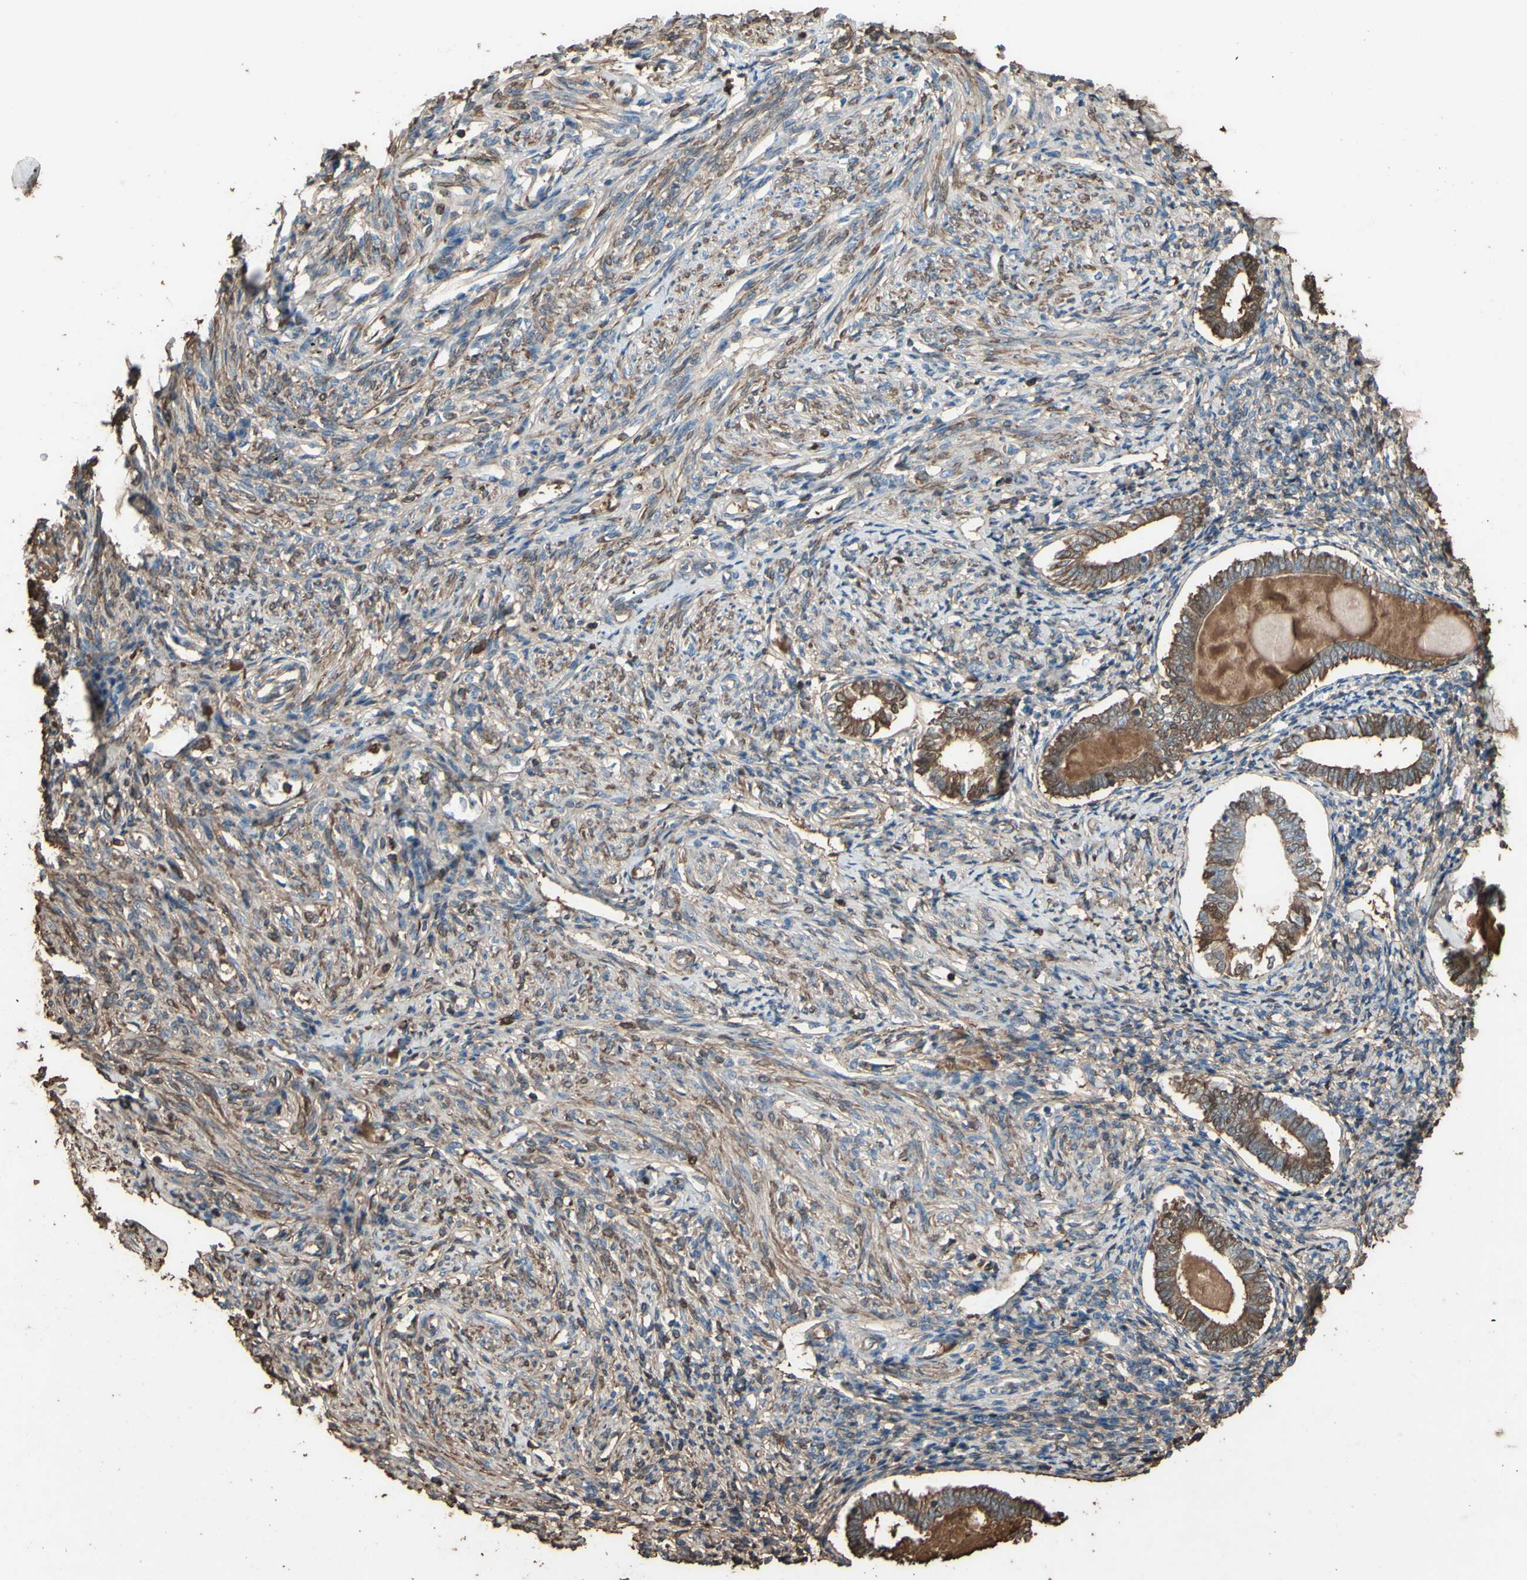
{"staining": {"intensity": "moderate", "quantity": "25%-75%", "location": "cytoplasmic/membranous"}, "tissue": "endometrium", "cell_type": "Cells in endometrial stroma", "image_type": "normal", "snomed": [{"axis": "morphology", "description": "Normal tissue, NOS"}, {"axis": "topography", "description": "Endometrium"}], "caption": "IHC image of unremarkable endometrium: human endometrium stained using immunohistochemistry (IHC) demonstrates medium levels of moderate protein expression localized specifically in the cytoplasmic/membranous of cells in endometrial stroma, appearing as a cytoplasmic/membranous brown color.", "gene": "PTGDS", "patient": {"sex": "female", "age": 71}}